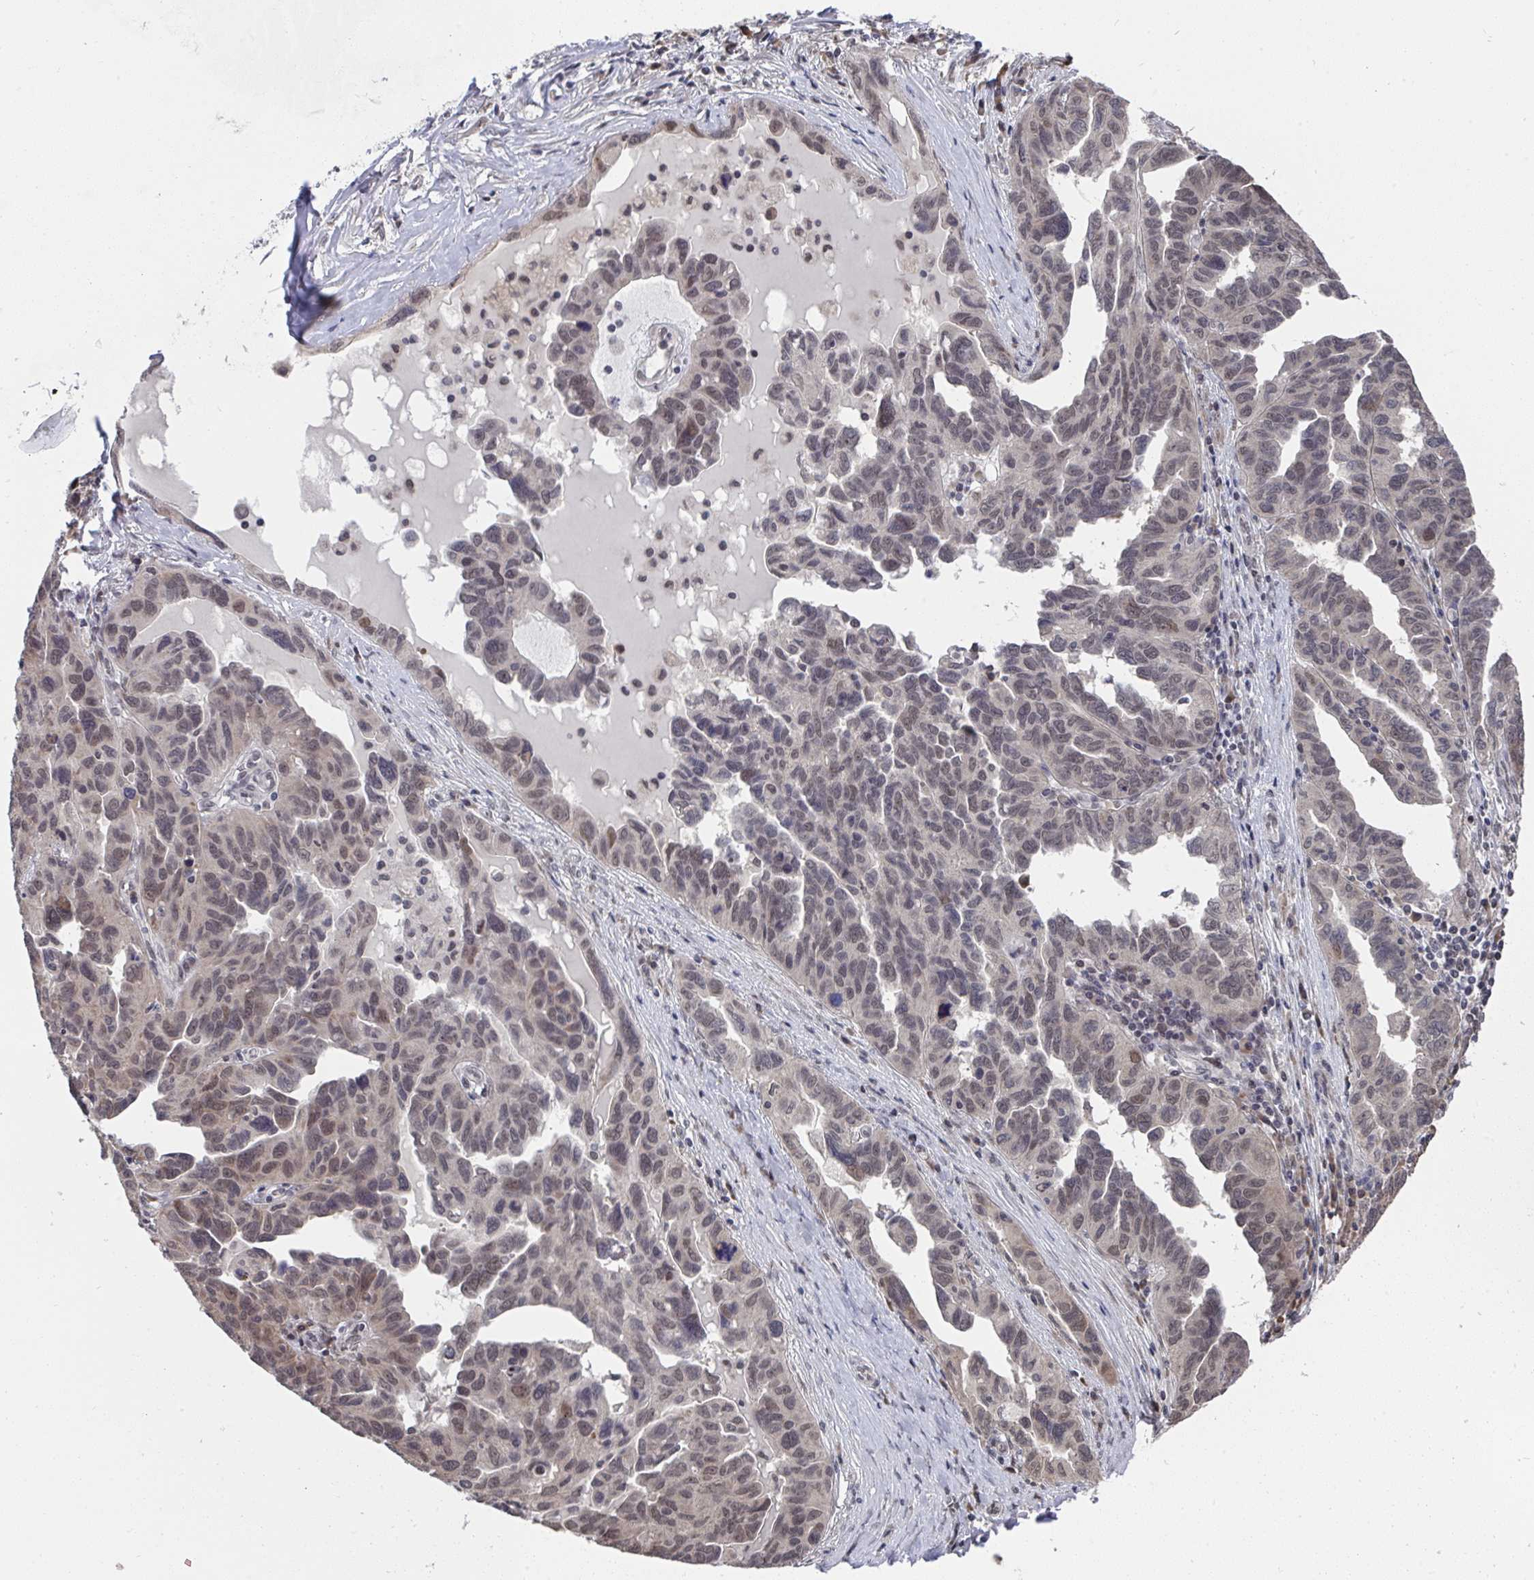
{"staining": {"intensity": "weak", "quantity": ">75%", "location": "nuclear"}, "tissue": "ovarian cancer", "cell_type": "Tumor cells", "image_type": "cancer", "snomed": [{"axis": "morphology", "description": "Cystadenocarcinoma, serous, NOS"}, {"axis": "topography", "description": "Ovary"}], "caption": "Immunohistochemistry (IHC) micrograph of neoplastic tissue: ovarian cancer (serous cystadenocarcinoma) stained using IHC reveals low levels of weak protein expression localized specifically in the nuclear of tumor cells, appearing as a nuclear brown color.", "gene": "JMJD1C", "patient": {"sex": "female", "age": 64}}